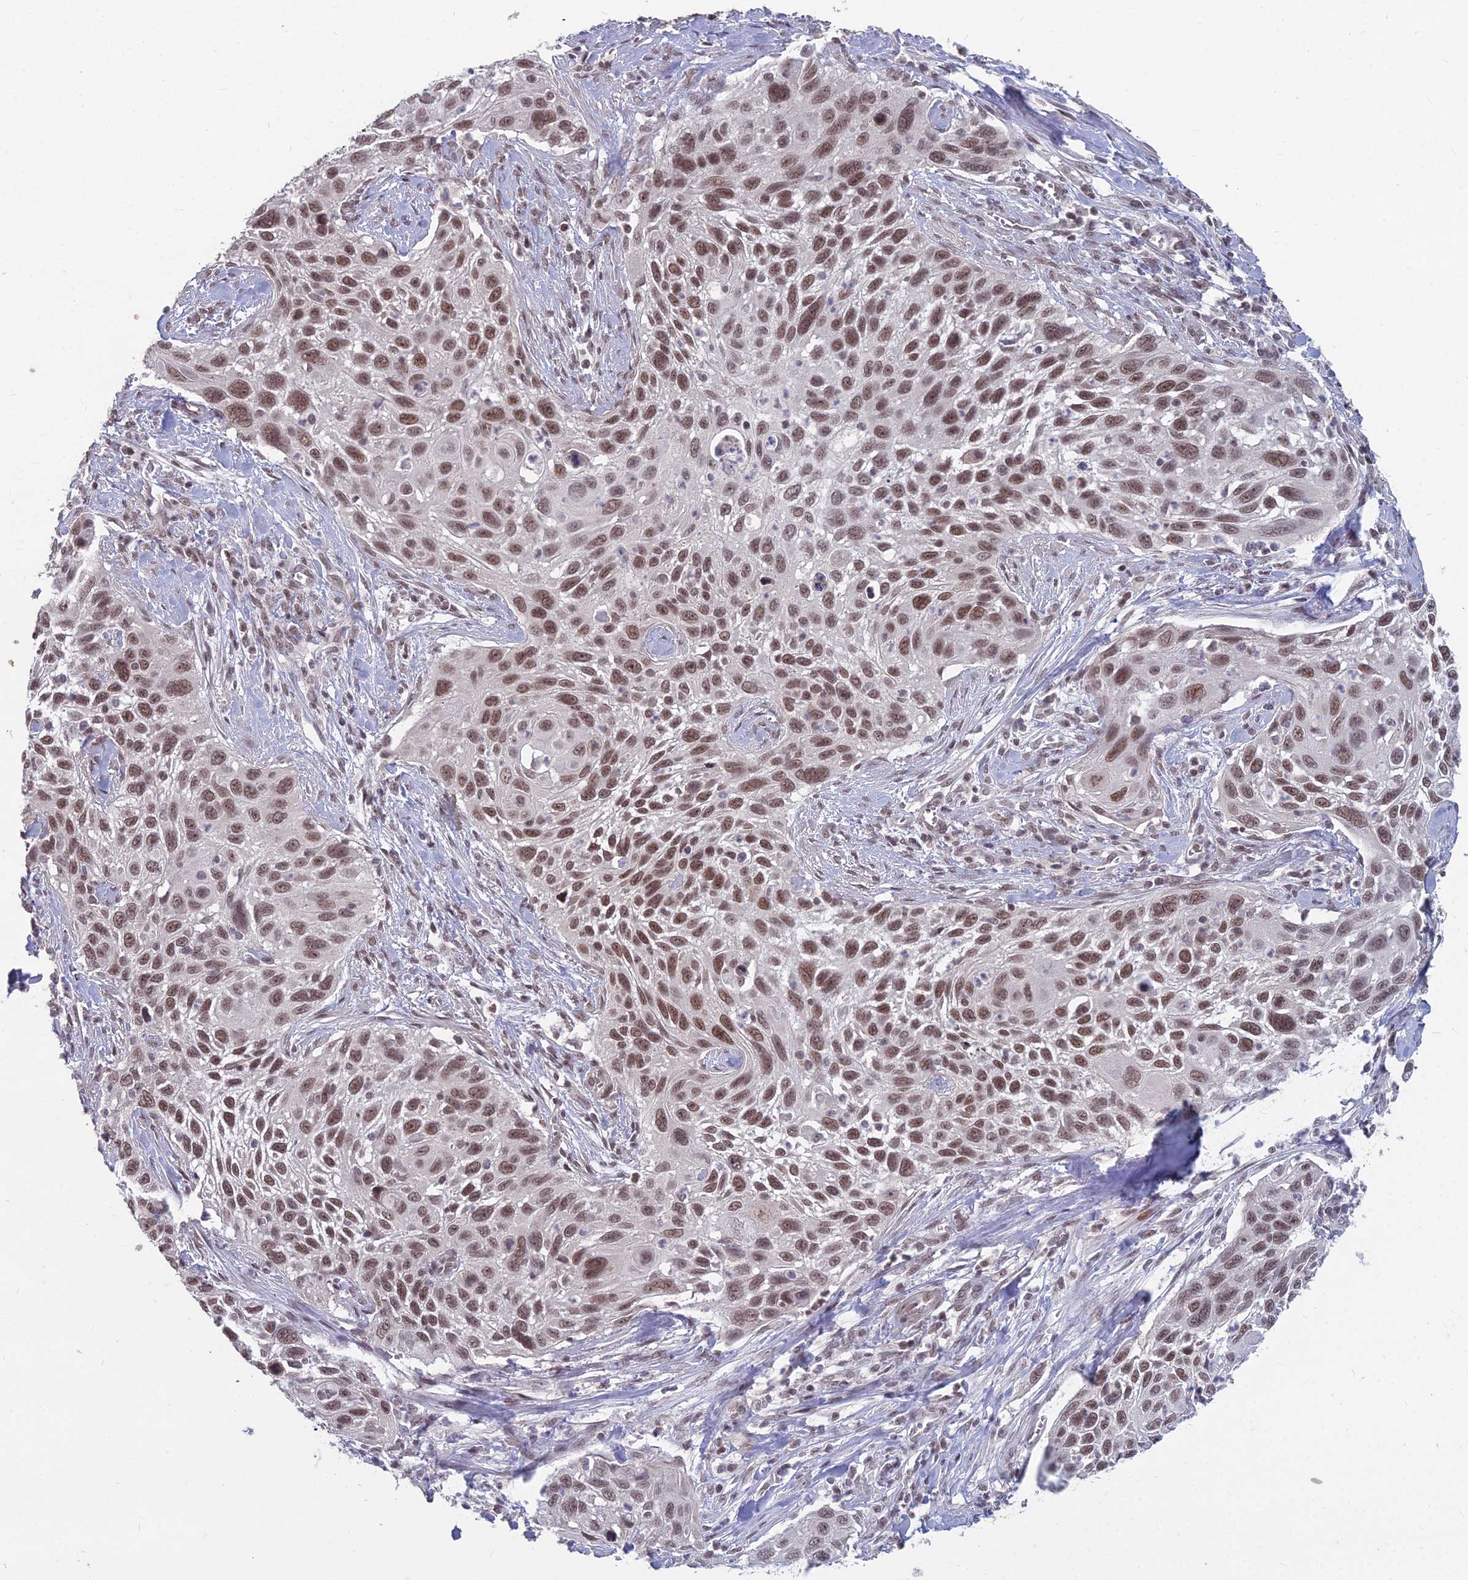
{"staining": {"intensity": "moderate", "quantity": ">75%", "location": "nuclear"}, "tissue": "cervical cancer", "cell_type": "Tumor cells", "image_type": "cancer", "snomed": [{"axis": "morphology", "description": "Squamous cell carcinoma, NOS"}, {"axis": "topography", "description": "Cervix"}], "caption": "Protein staining of cervical squamous cell carcinoma tissue displays moderate nuclear expression in approximately >75% of tumor cells.", "gene": "KAT7", "patient": {"sex": "female", "age": 70}}